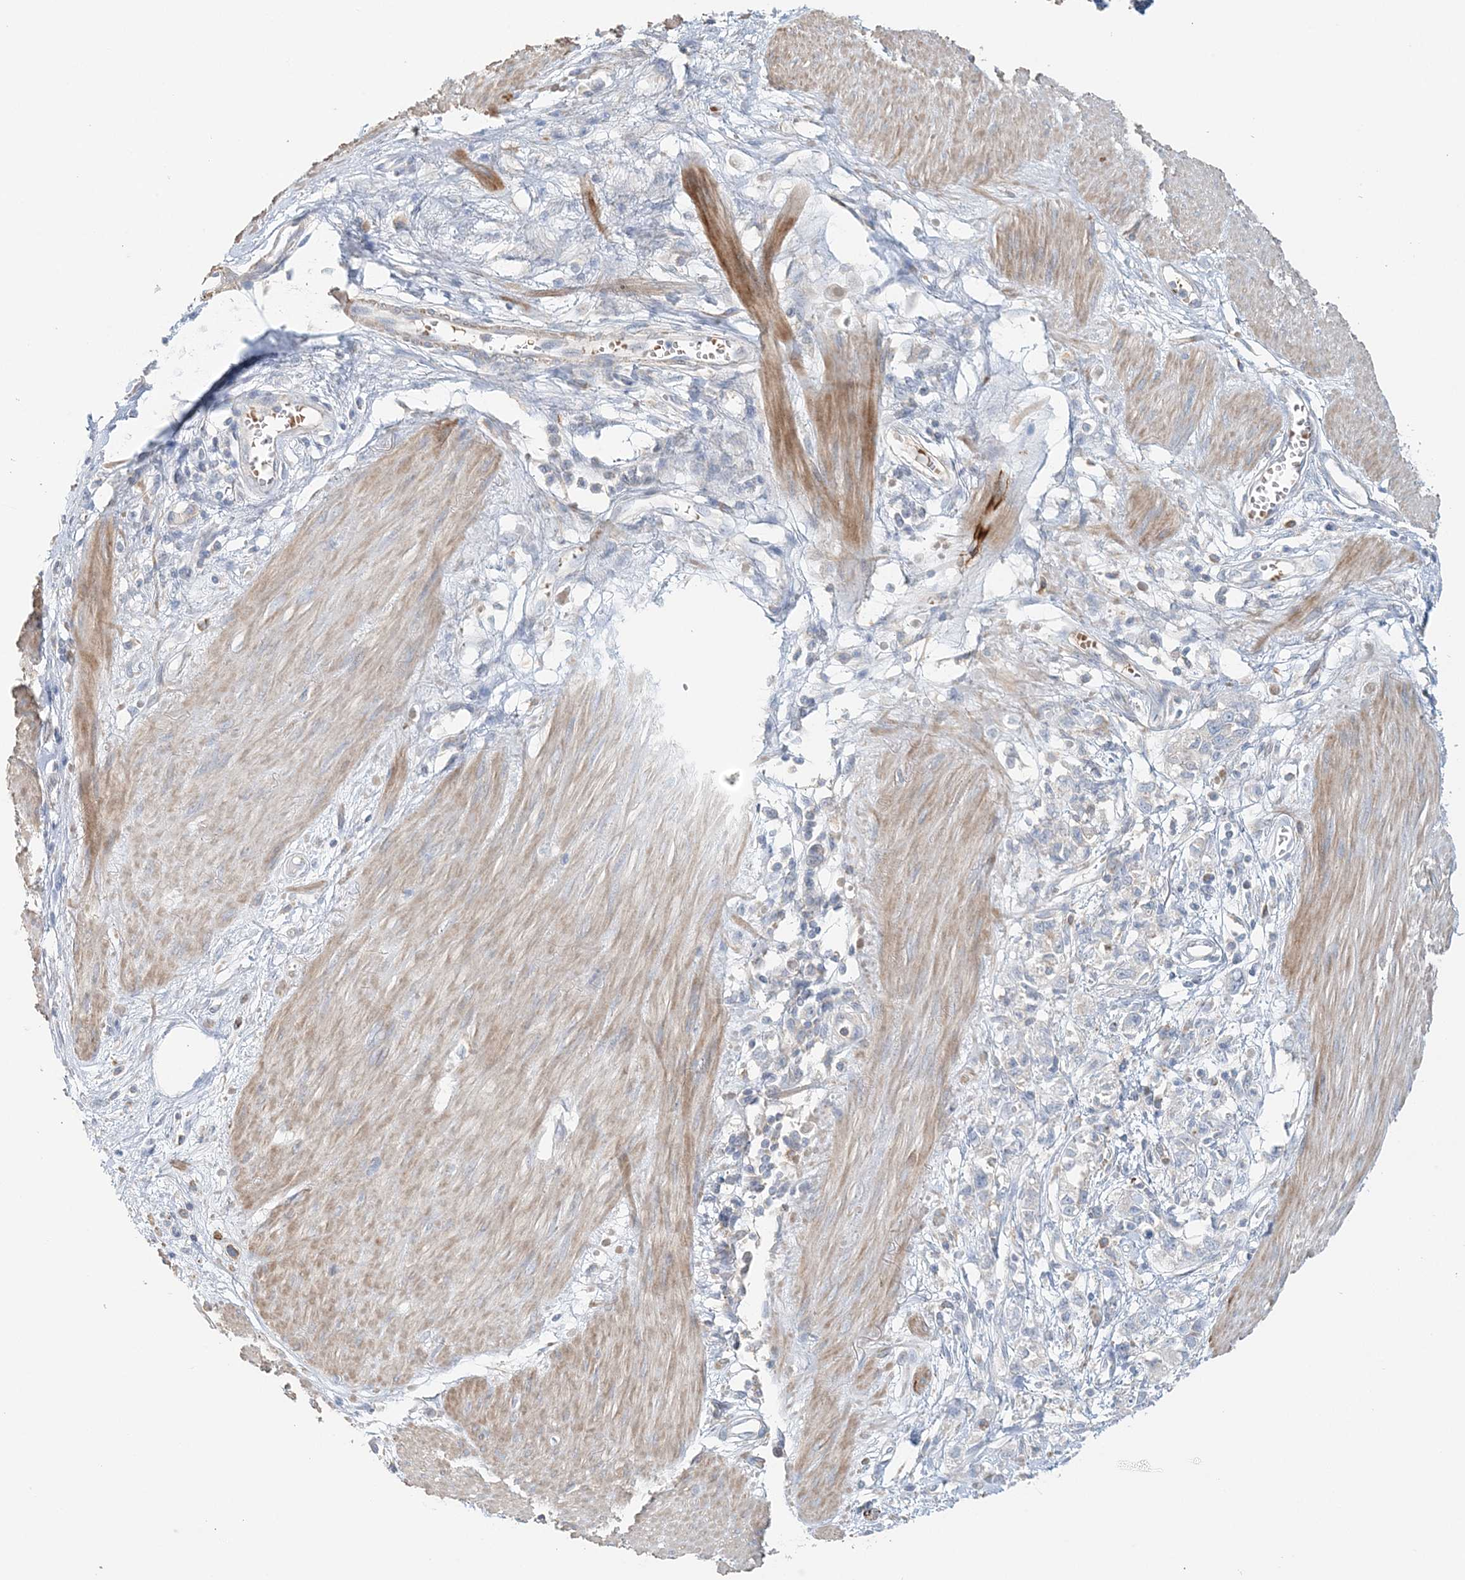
{"staining": {"intensity": "negative", "quantity": "none", "location": "none"}, "tissue": "stomach cancer", "cell_type": "Tumor cells", "image_type": "cancer", "snomed": [{"axis": "morphology", "description": "Adenocarcinoma, NOS"}, {"axis": "topography", "description": "Stomach"}], "caption": "Immunohistochemistry photomicrograph of human stomach cancer (adenocarcinoma) stained for a protein (brown), which reveals no staining in tumor cells. (DAB (3,3'-diaminobenzidine) immunohistochemistry, high magnification).", "gene": "TTI1", "patient": {"sex": "female", "age": 76}}